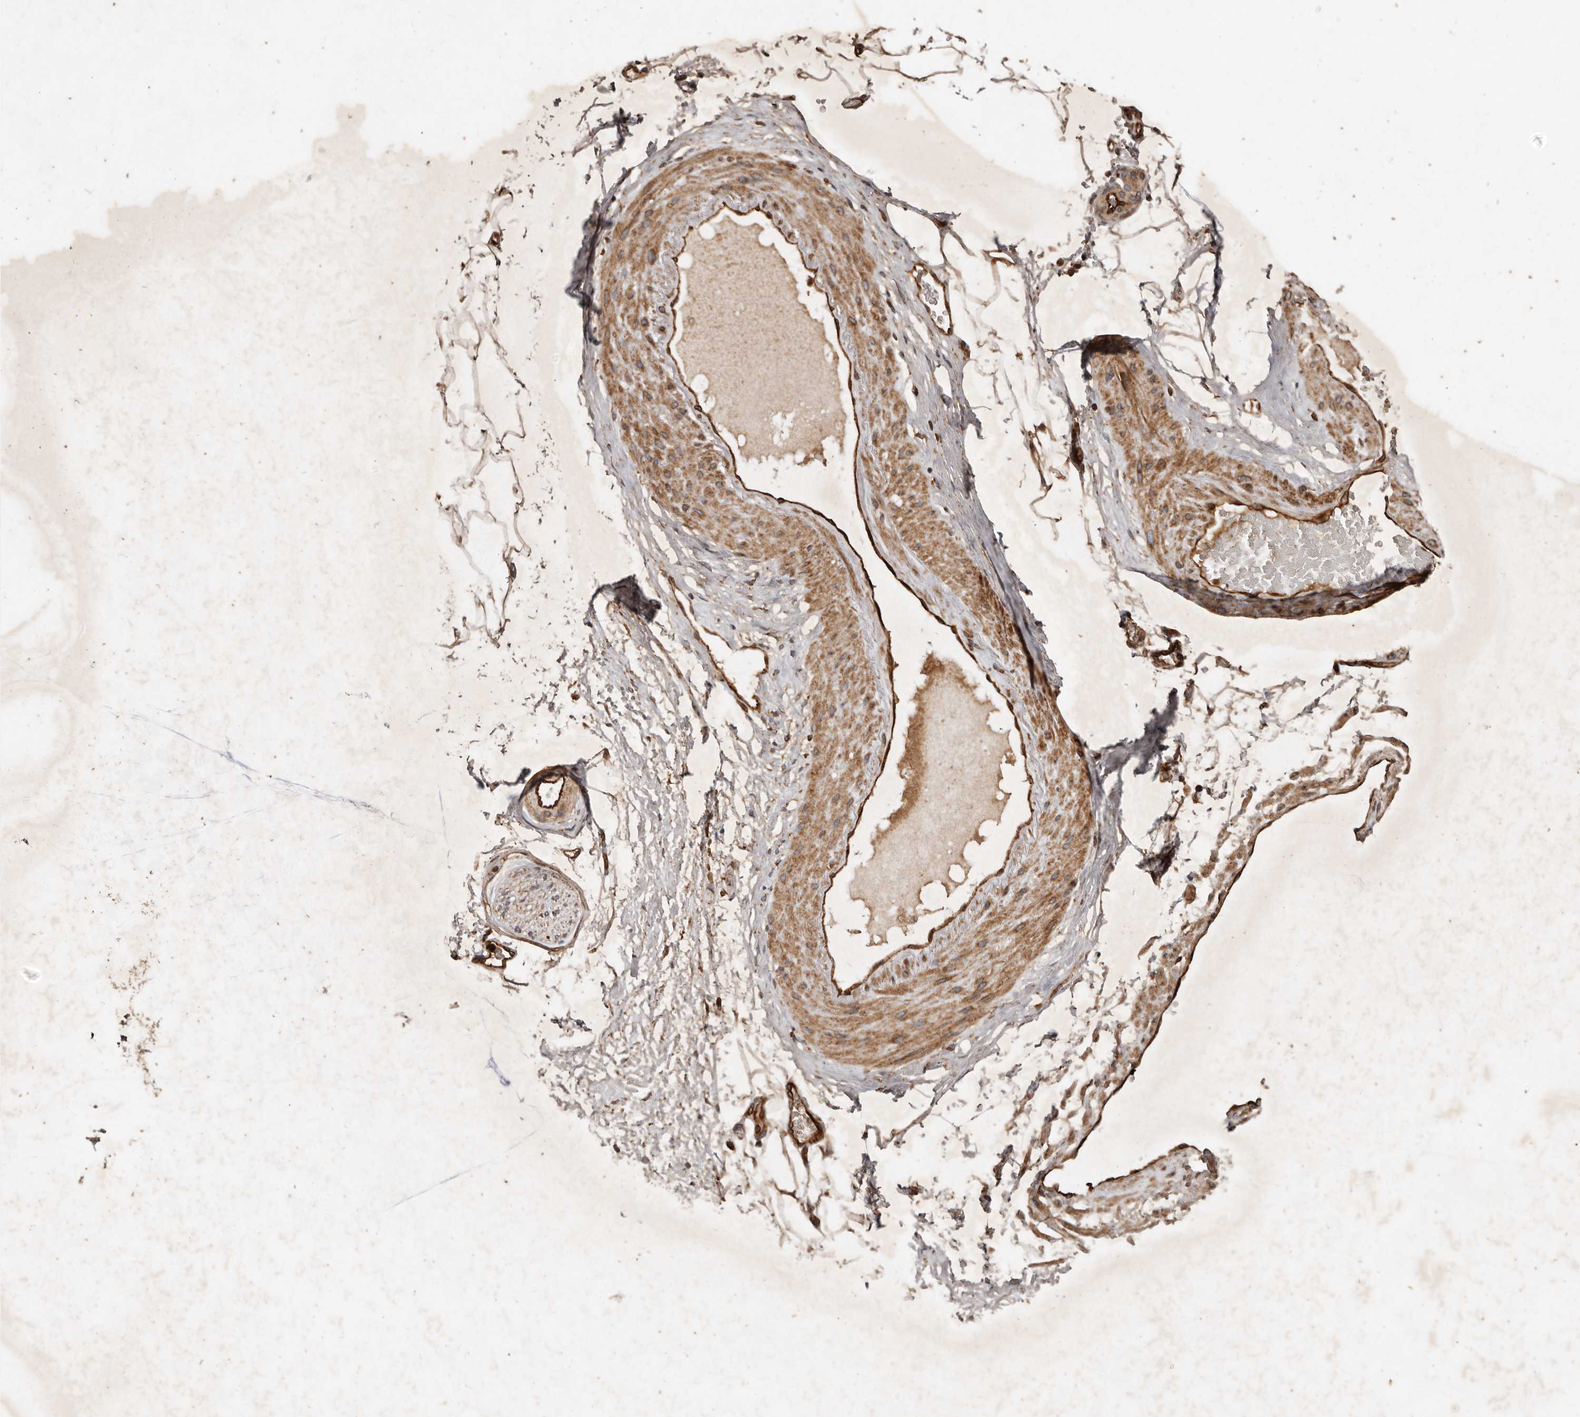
{"staining": {"intensity": "moderate", "quantity": ">75%", "location": "cytoplasmic/membranous"}, "tissue": "adipose tissue", "cell_type": "Adipocytes", "image_type": "normal", "snomed": [{"axis": "morphology", "description": "Normal tissue, NOS"}, {"axis": "morphology", "description": "Adenocarcinoma, Low grade"}, {"axis": "topography", "description": "Prostate"}, {"axis": "topography", "description": "Peripheral nerve tissue"}], "caption": "Benign adipose tissue demonstrates moderate cytoplasmic/membranous expression in approximately >75% of adipocytes.", "gene": "STK36", "patient": {"sex": "male", "age": 63}}